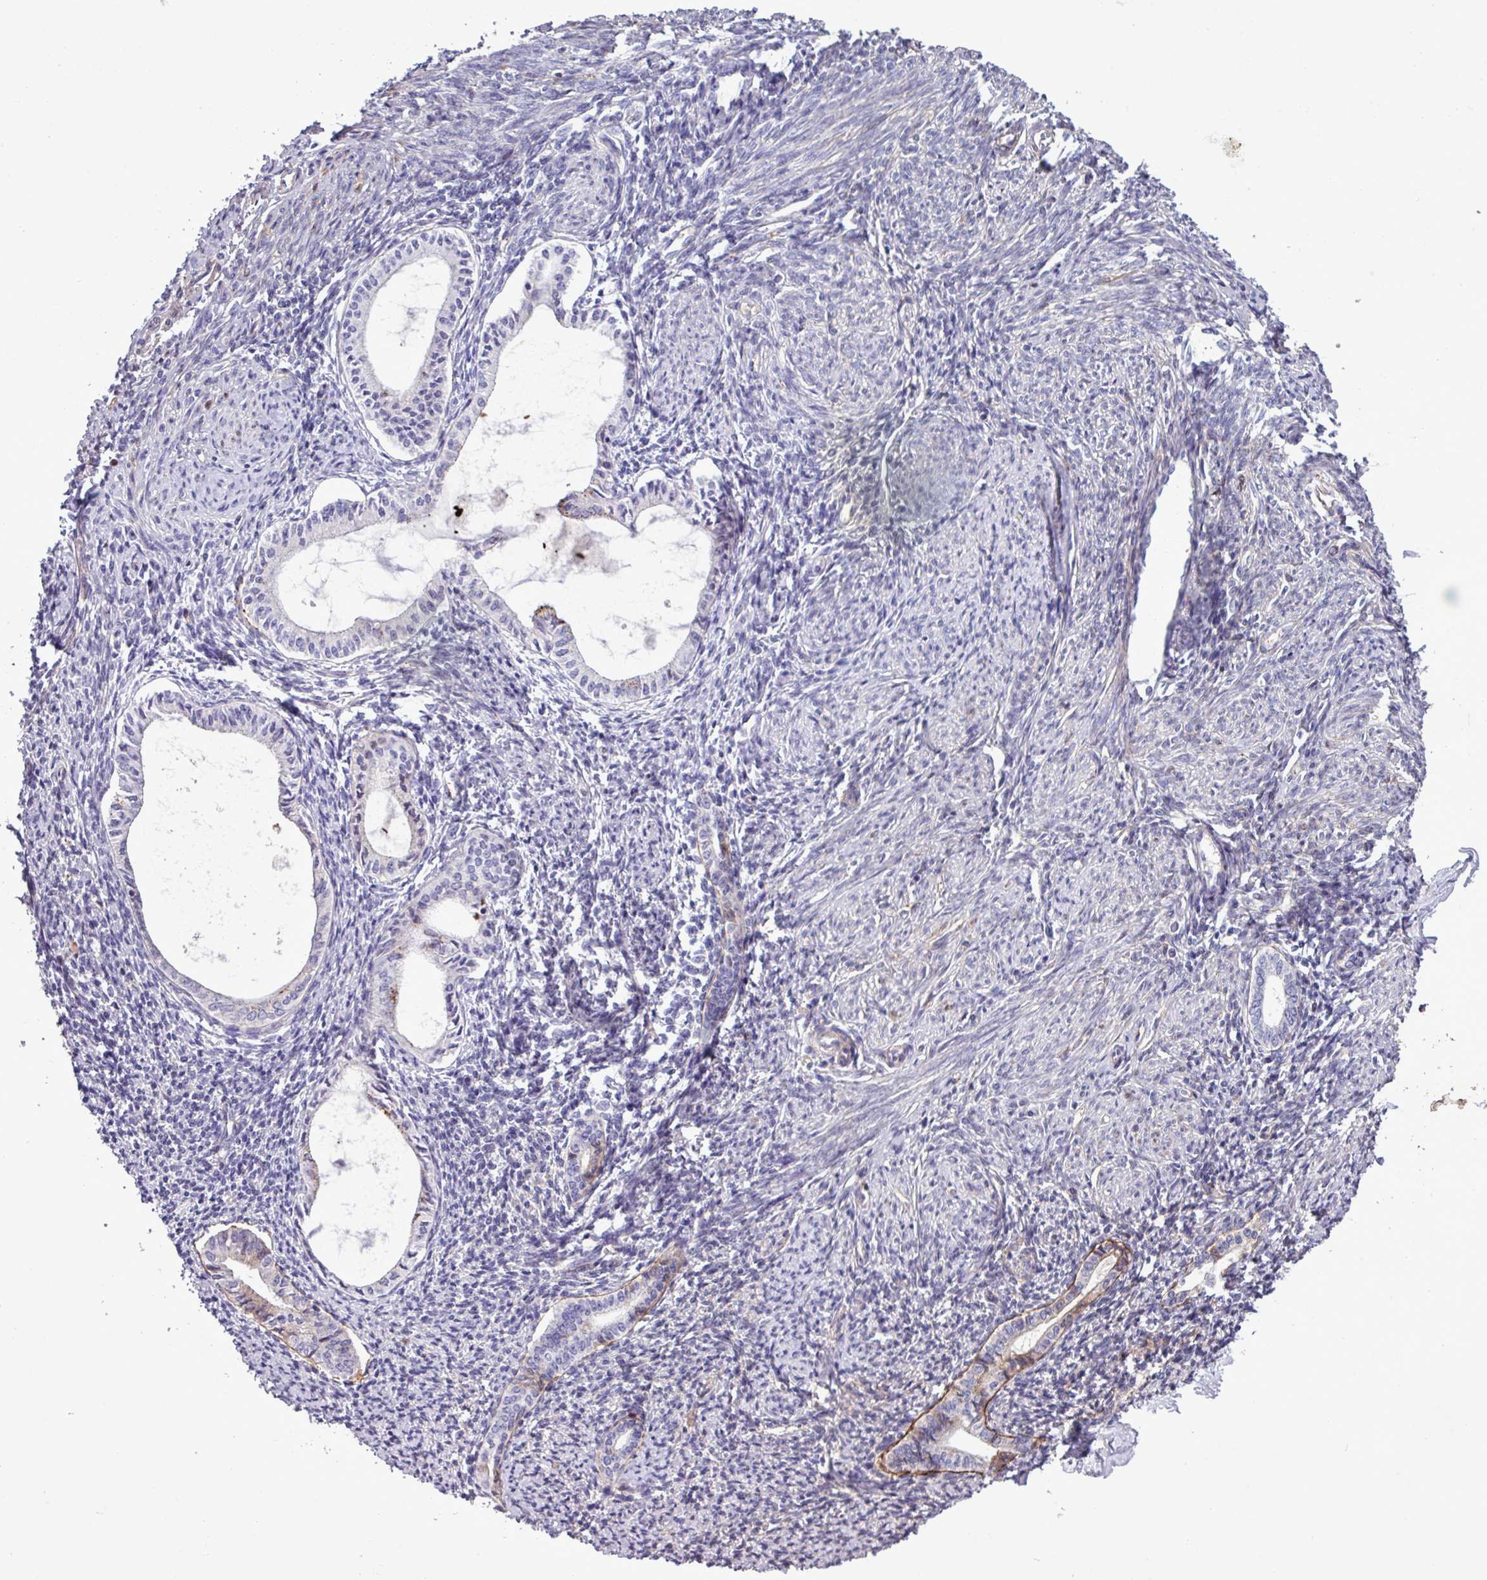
{"staining": {"intensity": "moderate", "quantity": "25%-75%", "location": "cytoplasmic/membranous"}, "tissue": "endometrium", "cell_type": "Cells in endometrial stroma", "image_type": "normal", "snomed": [{"axis": "morphology", "description": "Normal tissue, NOS"}, {"axis": "topography", "description": "Endometrium"}], "caption": "Moderate cytoplasmic/membranous staining is identified in about 25%-75% of cells in endometrial stroma in normal endometrium. (DAB = brown stain, brightfield microscopy at high magnification).", "gene": "CD248", "patient": {"sex": "female", "age": 63}}